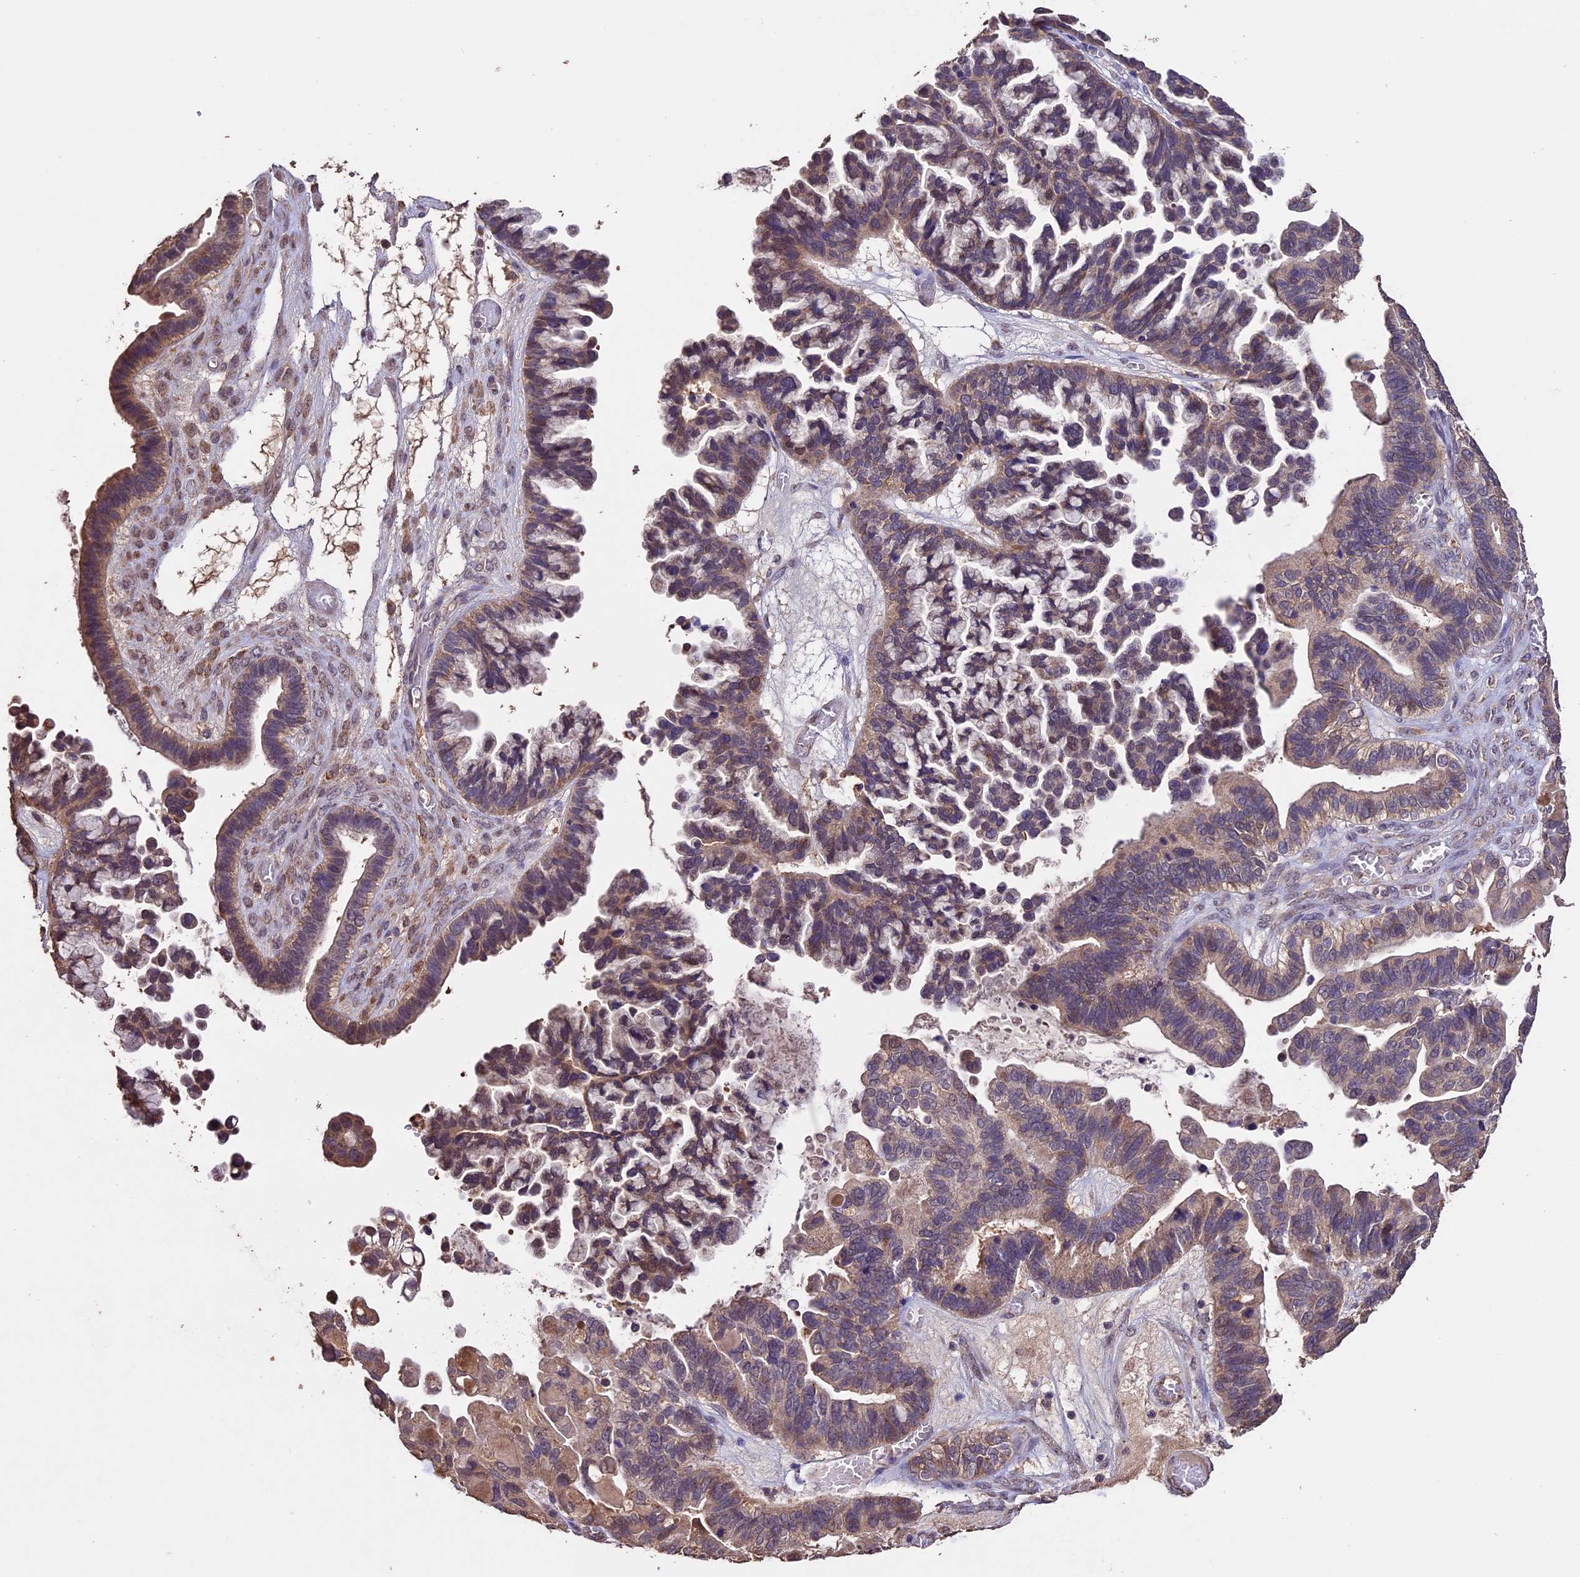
{"staining": {"intensity": "moderate", "quantity": "25%-75%", "location": "cytoplasmic/membranous"}, "tissue": "ovarian cancer", "cell_type": "Tumor cells", "image_type": "cancer", "snomed": [{"axis": "morphology", "description": "Cystadenocarcinoma, serous, NOS"}, {"axis": "topography", "description": "Ovary"}], "caption": "IHC (DAB) staining of human ovarian cancer exhibits moderate cytoplasmic/membranous protein positivity in approximately 25%-75% of tumor cells.", "gene": "DIS3L", "patient": {"sex": "female", "age": 56}}